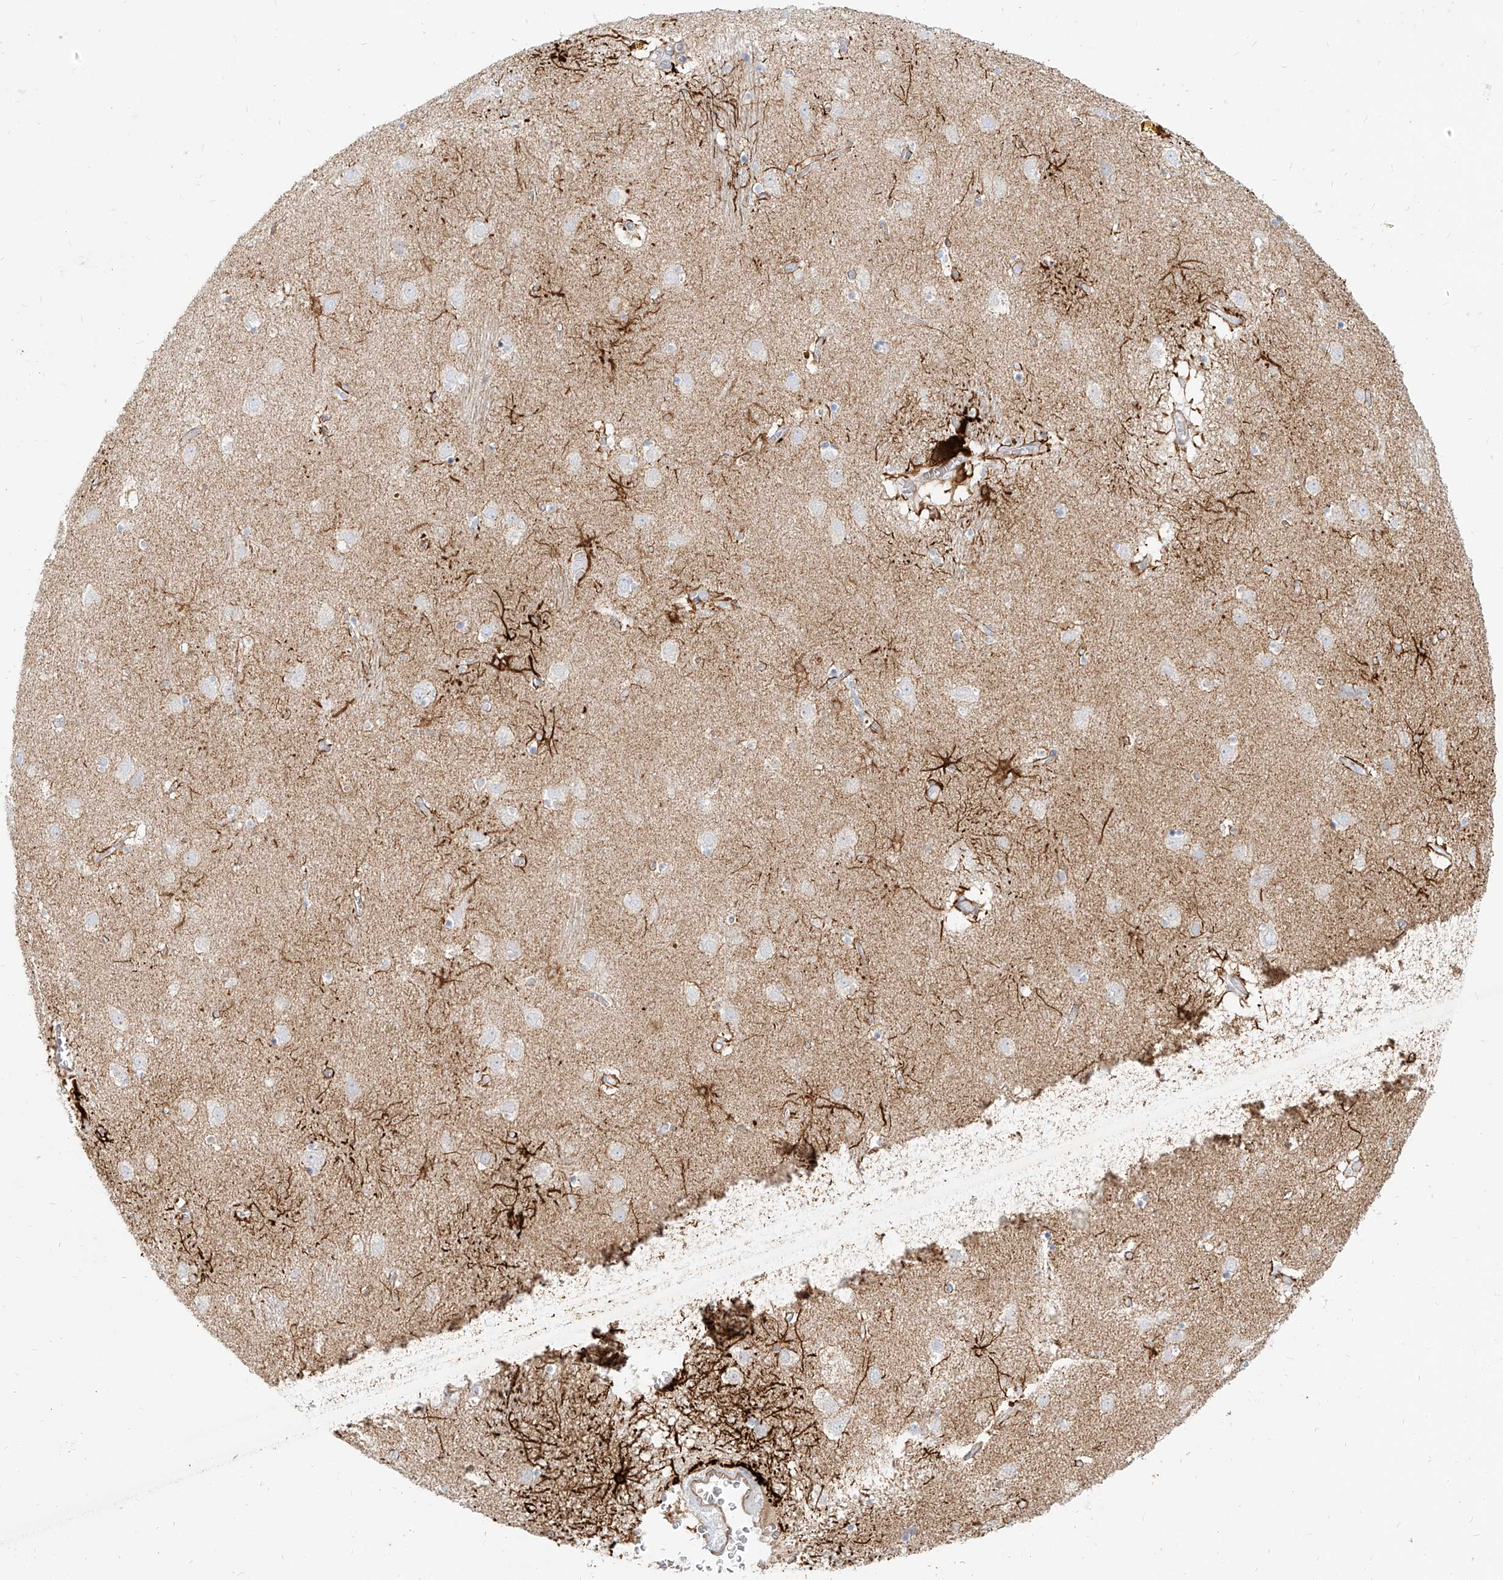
{"staining": {"intensity": "strong", "quantity": "<25%", "location": "cytoplasmic/membranous"}, "tissue": "caudate", "cell_type": "Glial cells", "image_type": "normal", "snomed": [{"axis": "morphology", "description": "Normal tissue, NOS"}, {"axis": "topography", "description": "Lateral ventricle wall"}], "caption": "Caudate stained with IHC demonstrates strong cytoplasmic/membranous expression in approximately <25% of glial cells.", "gene": "ITPKB", "patient": {"sex": "male", "age": 70}}